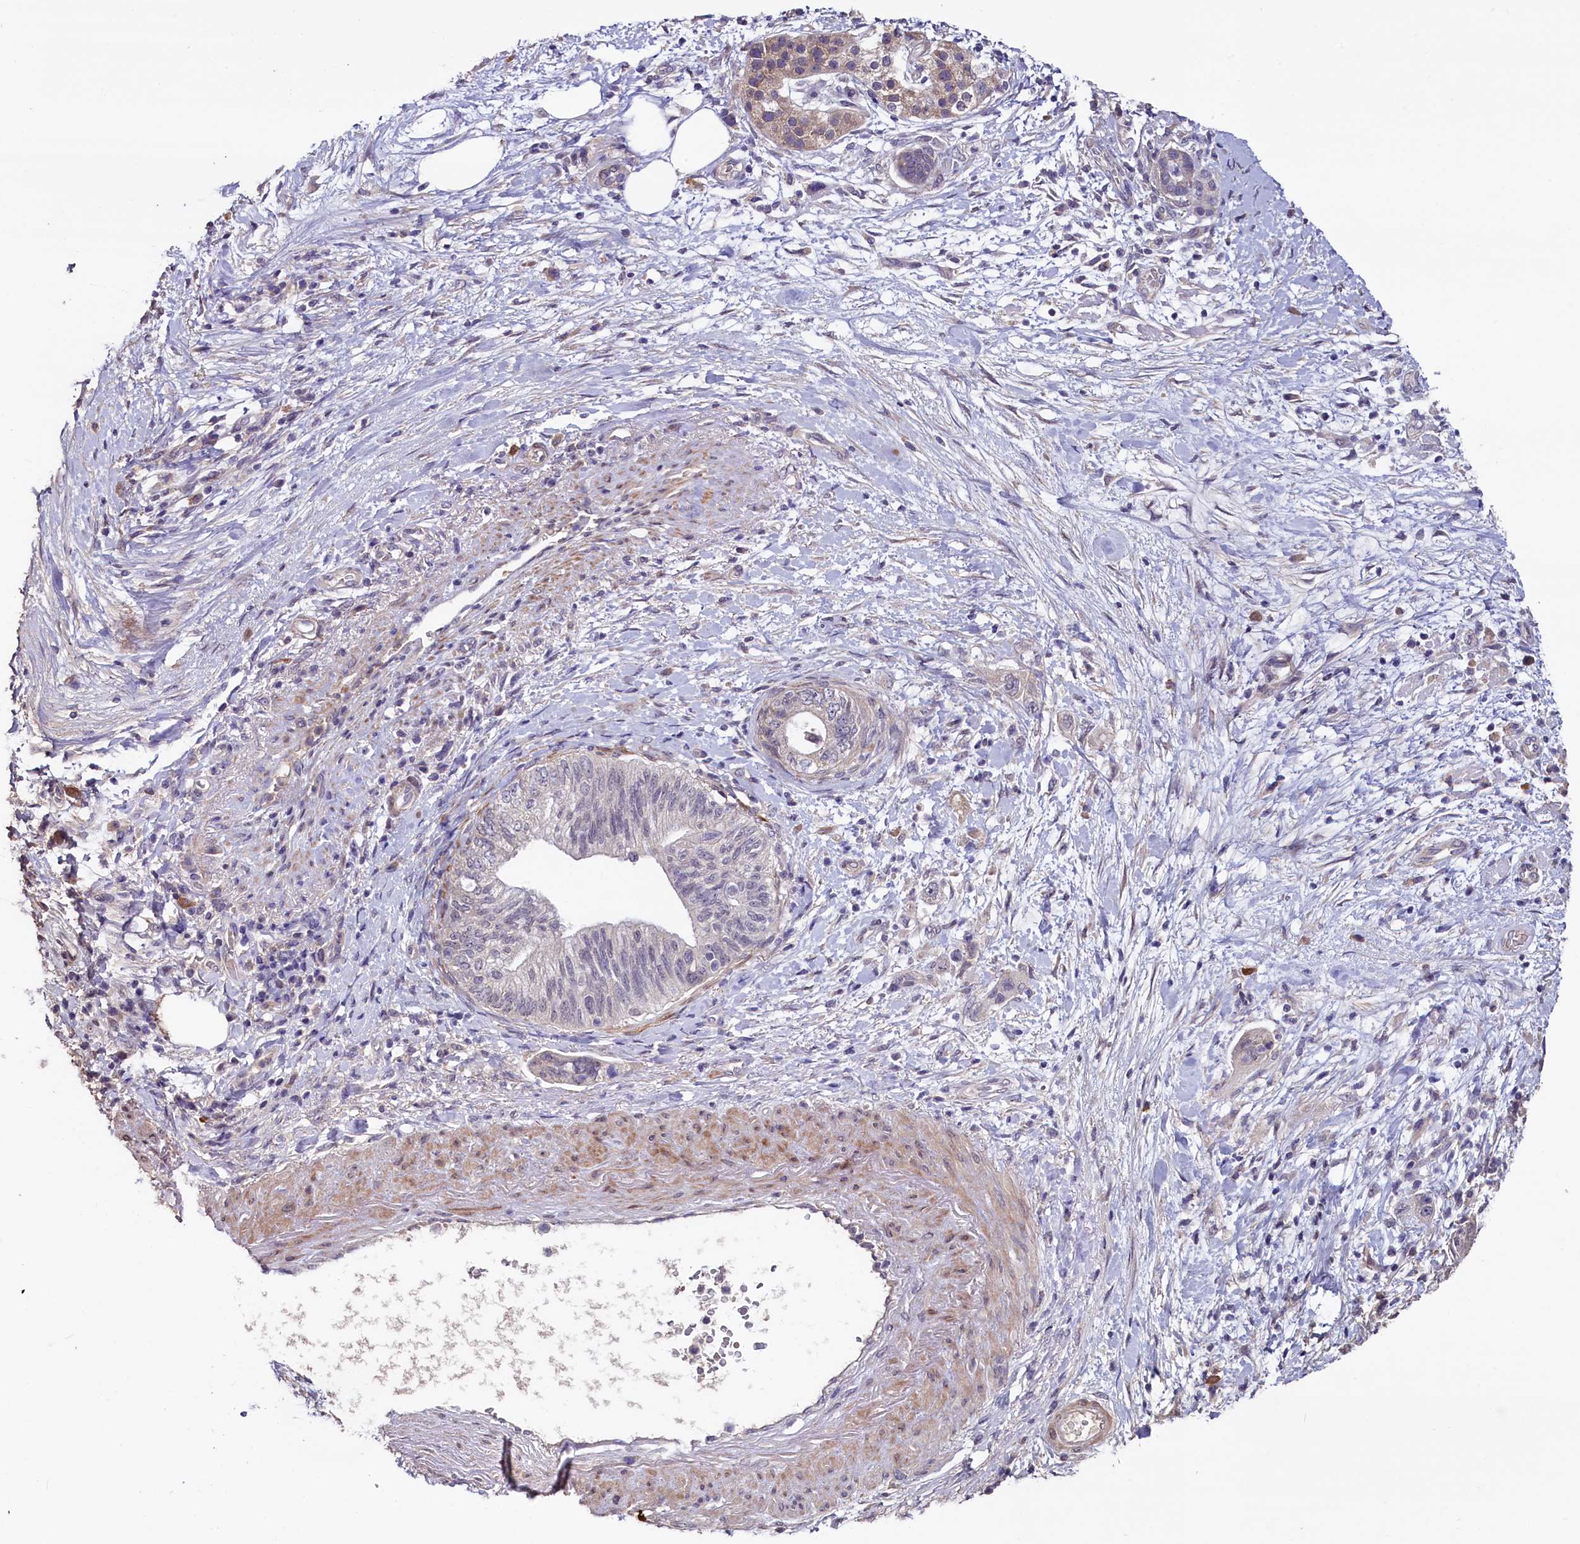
{"staining": {"intensity": "negative", "quantity": "none", "location": "none"}, "tissue": "pancreatic cancer", "cell_type": "Tumor cells", "image_type": "cancer", "snomed": [{"axis": "morphology", "description": "Adenocarcinoma, NOS"}, {"axis": "topography", "description": "Pancreas"}], "caption": "DAB (3,3'-diaminobenzidine) immunohistochemical staining of pancreatic adenocarcinoma displays no significant expression in tumor cells.", "gene": "SLC39A6", "patient": {"sex": "female", "age": 73}}